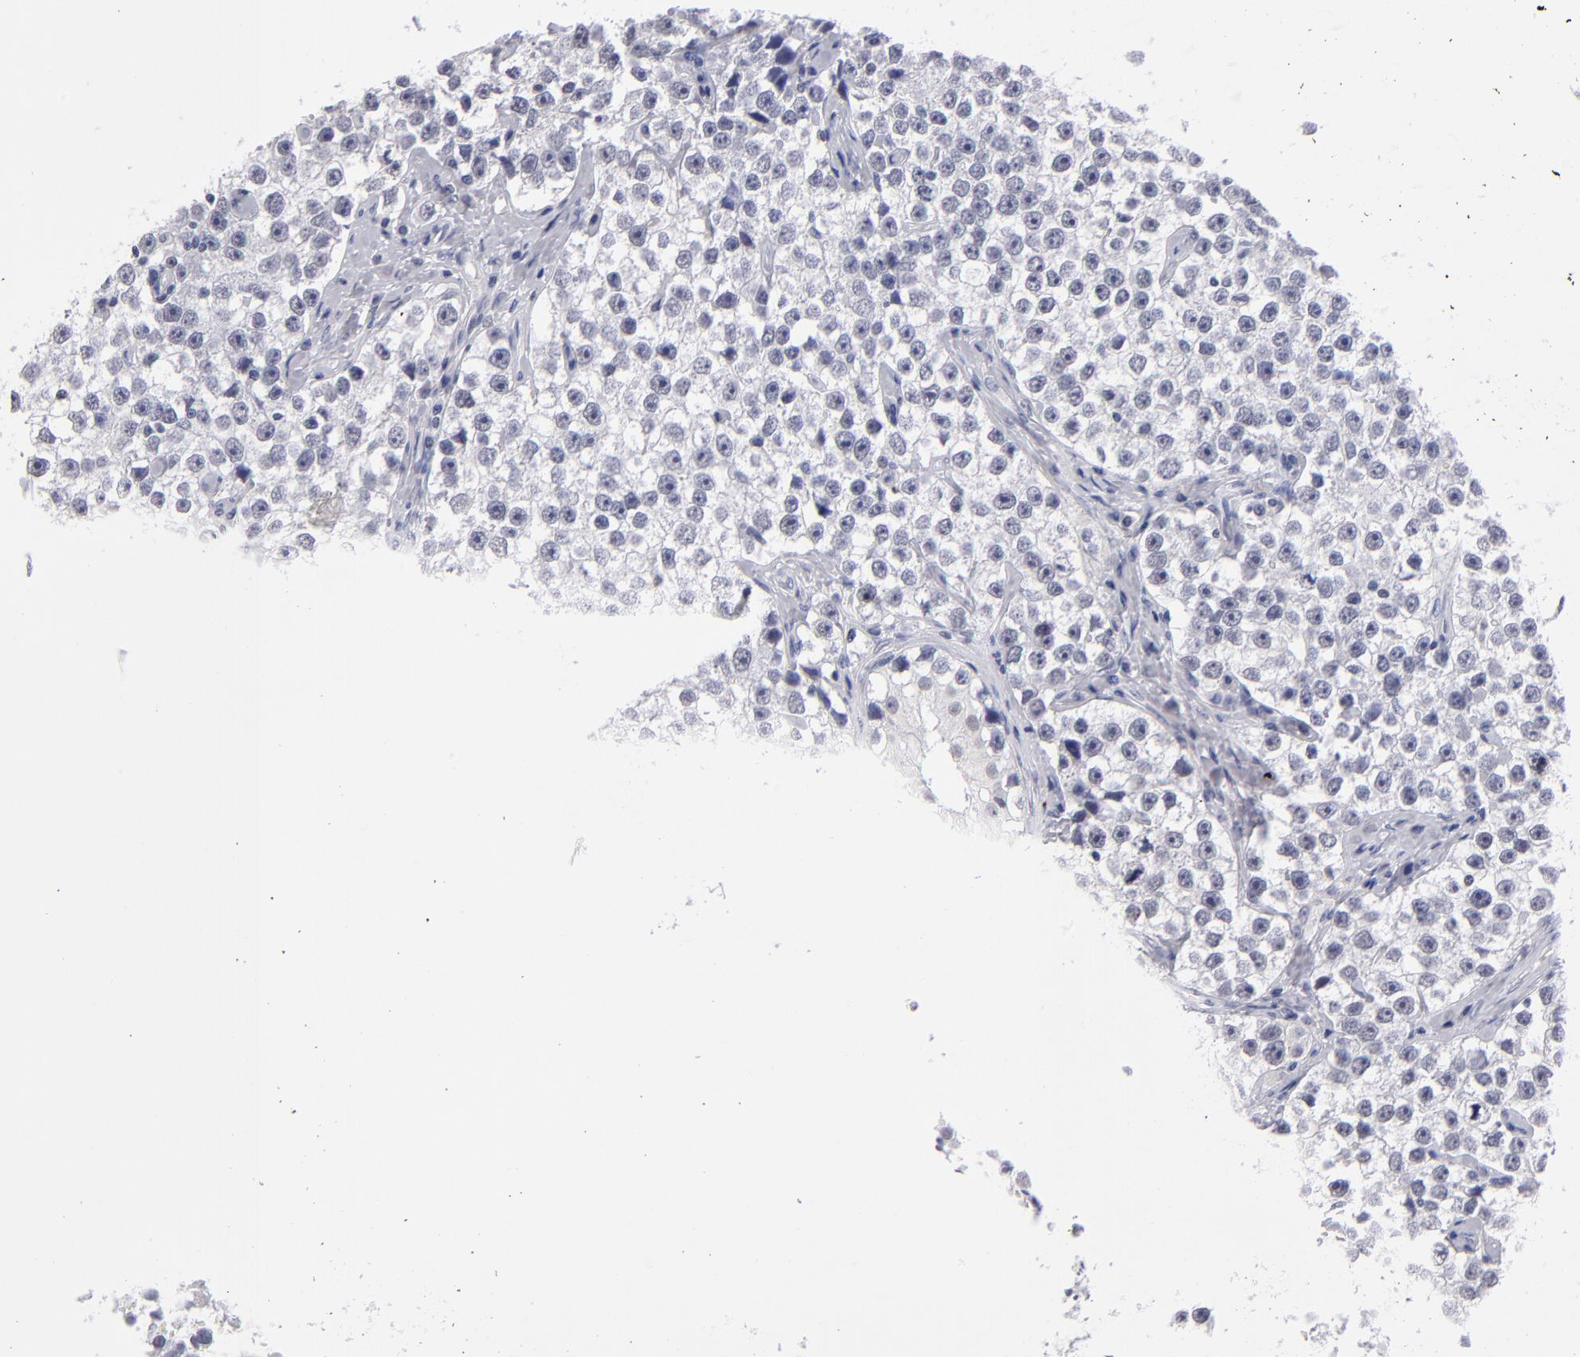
{"staining": {"intensity": "weak", "quantity": "<25%", "location": "nuclear"}, "tissue": "testis cancer", "cell_type": "Tumor cells", "image_type": "cancer", "snomed": [{"axis": "morphology", "description": "Seminoma, NOS"}, {"axis": "topography", "description": "Testis"}], "caption": "Seminoma (testis) was stained to show a protein in brown. There is no significant staining in tumor cells.", "gene": "TEX11", "patient": {"sex": "male", "age": 32}}